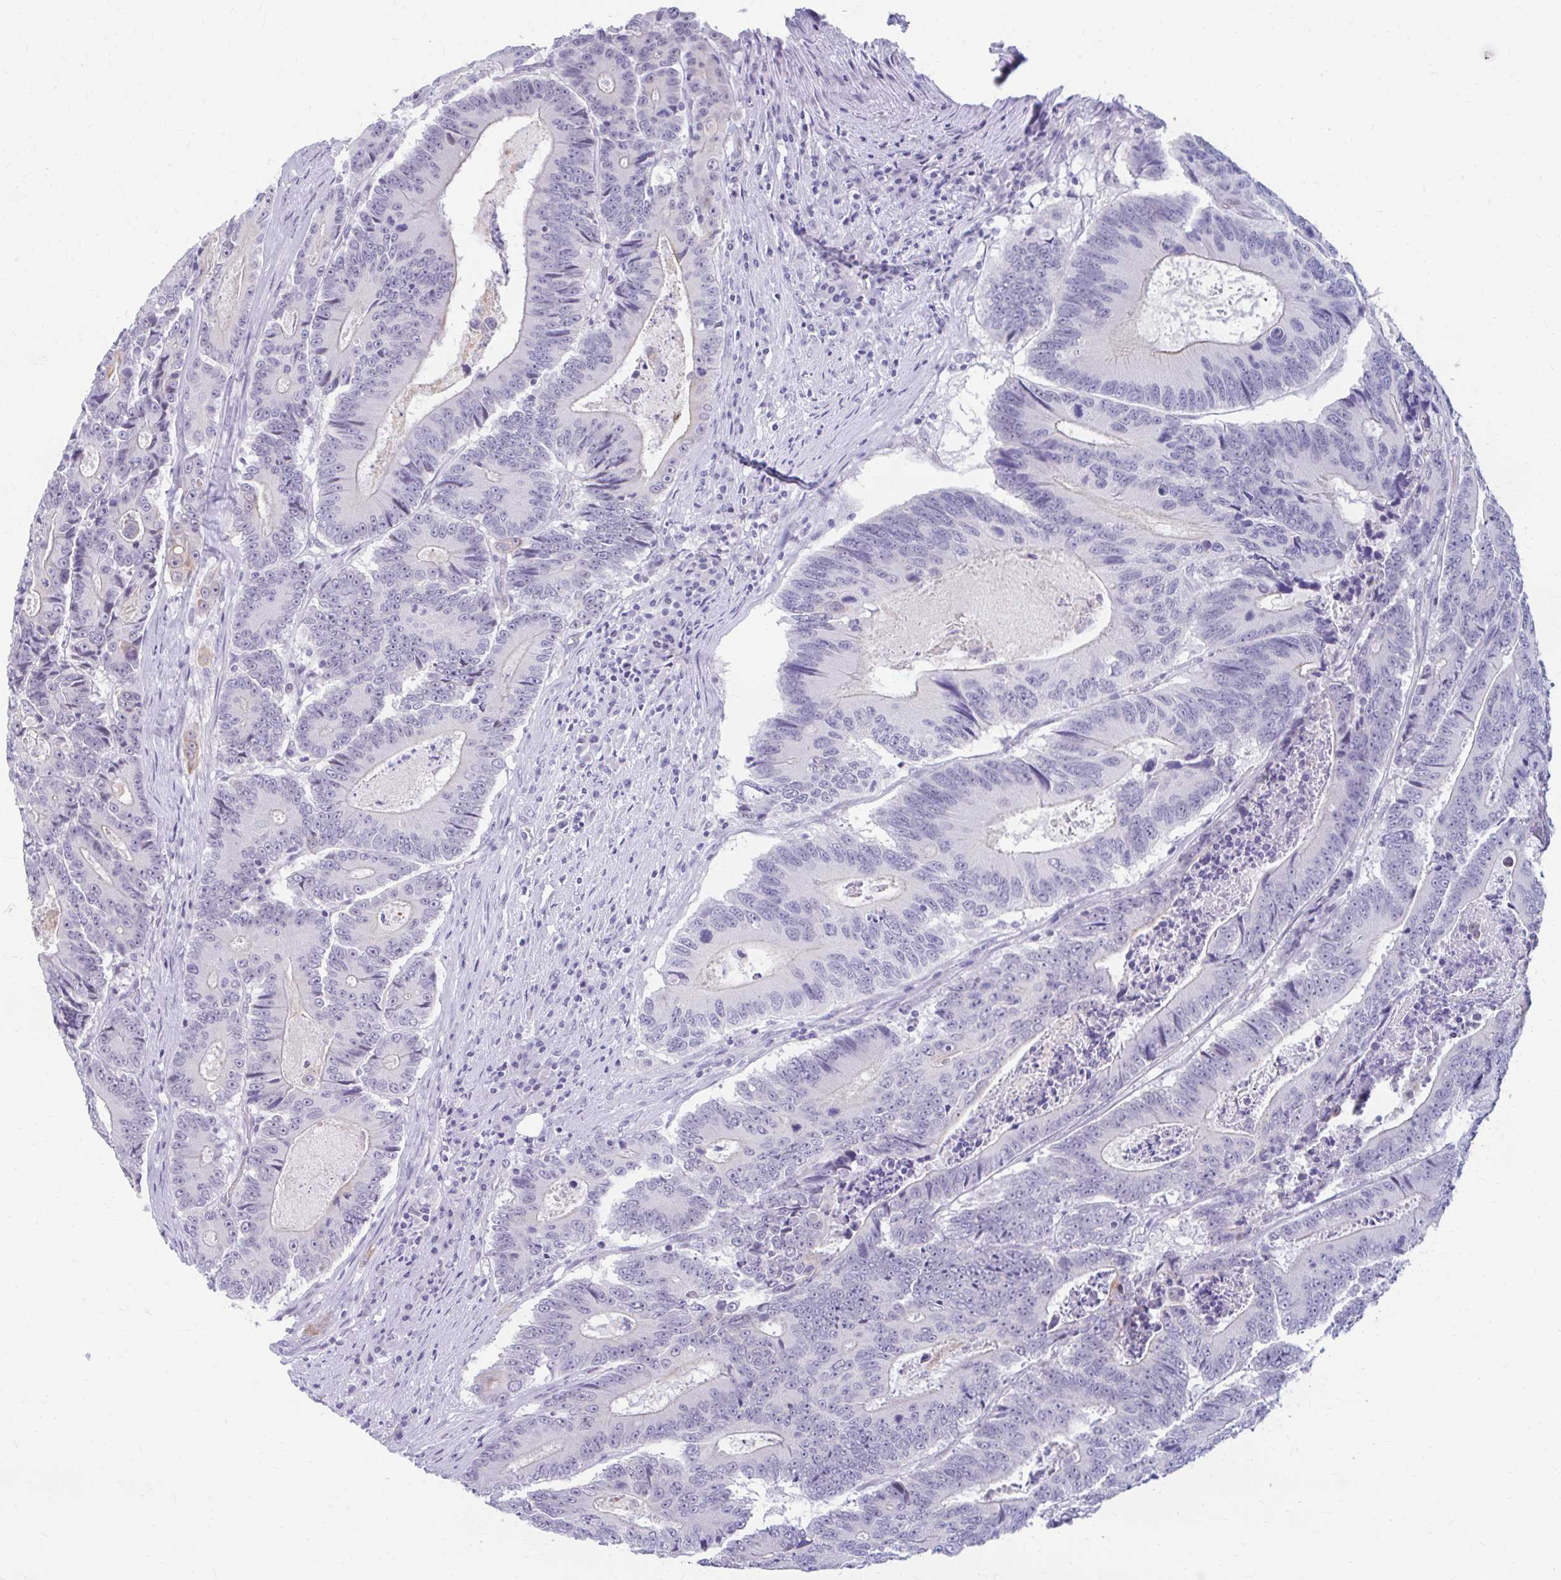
{"staining": {"intensity": "negative", "quantity": "none", "location": "none"}, "tissue": "colorectal cancer", "cell_type": "Tumor cells", "image_type": "cancer", "snomed": [{"axis": "morphology", "description": "Adenocarcinoma, NOS"}, {"axis": "topography", "description": "Colon"}], "caption": "High power microscopy micrograph of an immunohistochemistry (IHC) histopathology image of adenocarcinoma (colorectal), revealing no significant expression in tumor cells.", "gene": "RGS16", "patient": {"sex": "male", "age": 83}}